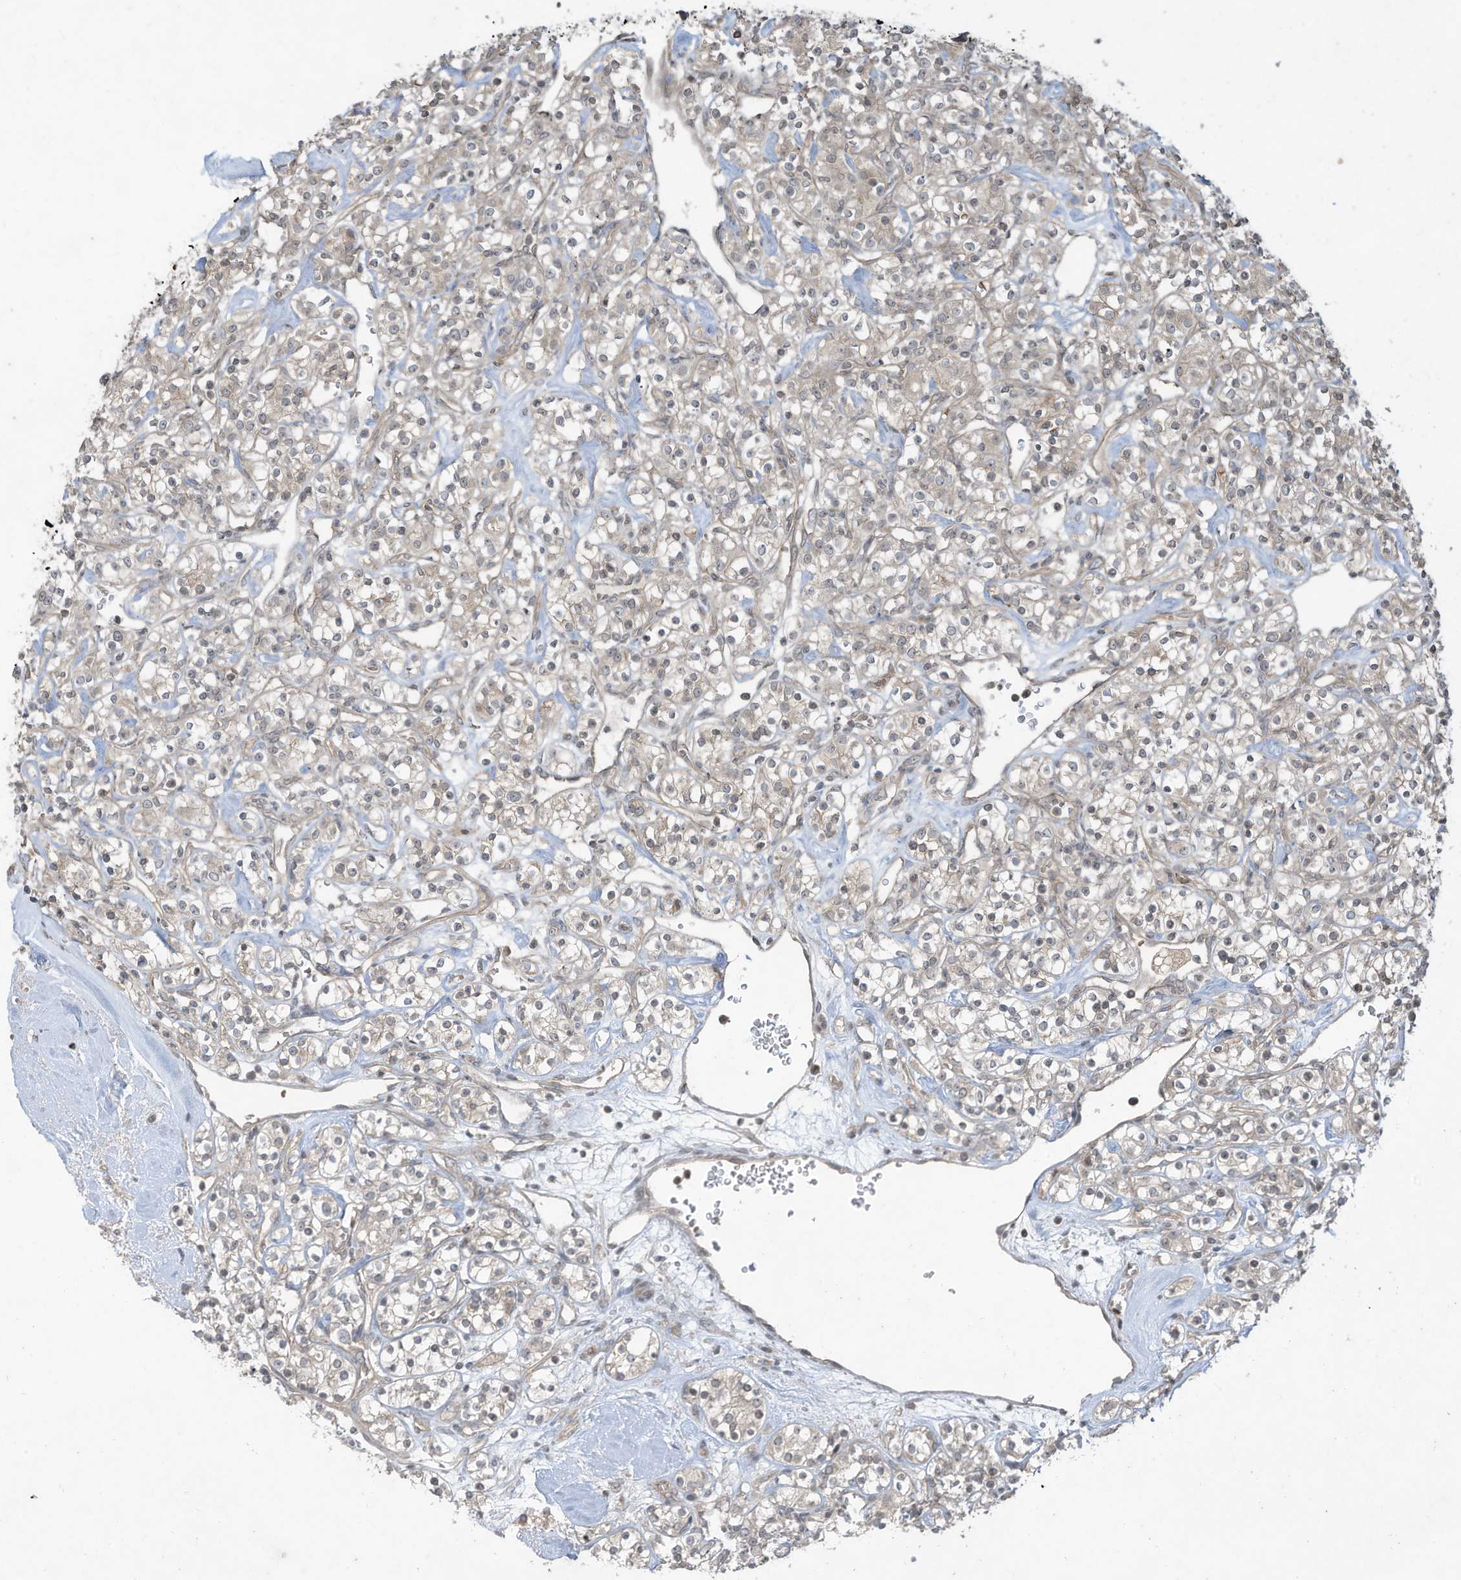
{"staining": {"intensity": "weak", "quantity": "<25%", "location": "cytoplasmic/membranous"}, "tissue": "renal cancer", "cell_type": "Tumor cells", "image_type": "cancer", "snomed": [{"axis": "morphology", "description": "Adenocarcinoma, NOS"}, {"axis": "topography", "description": "Kidney"}], "caption": "Renal adenocarcinoma was stained to show a protein in brown. There is no significant positivity in tumor cells.", "gene": "MATN2", "patient": {"sex": "male", "age": 77}}